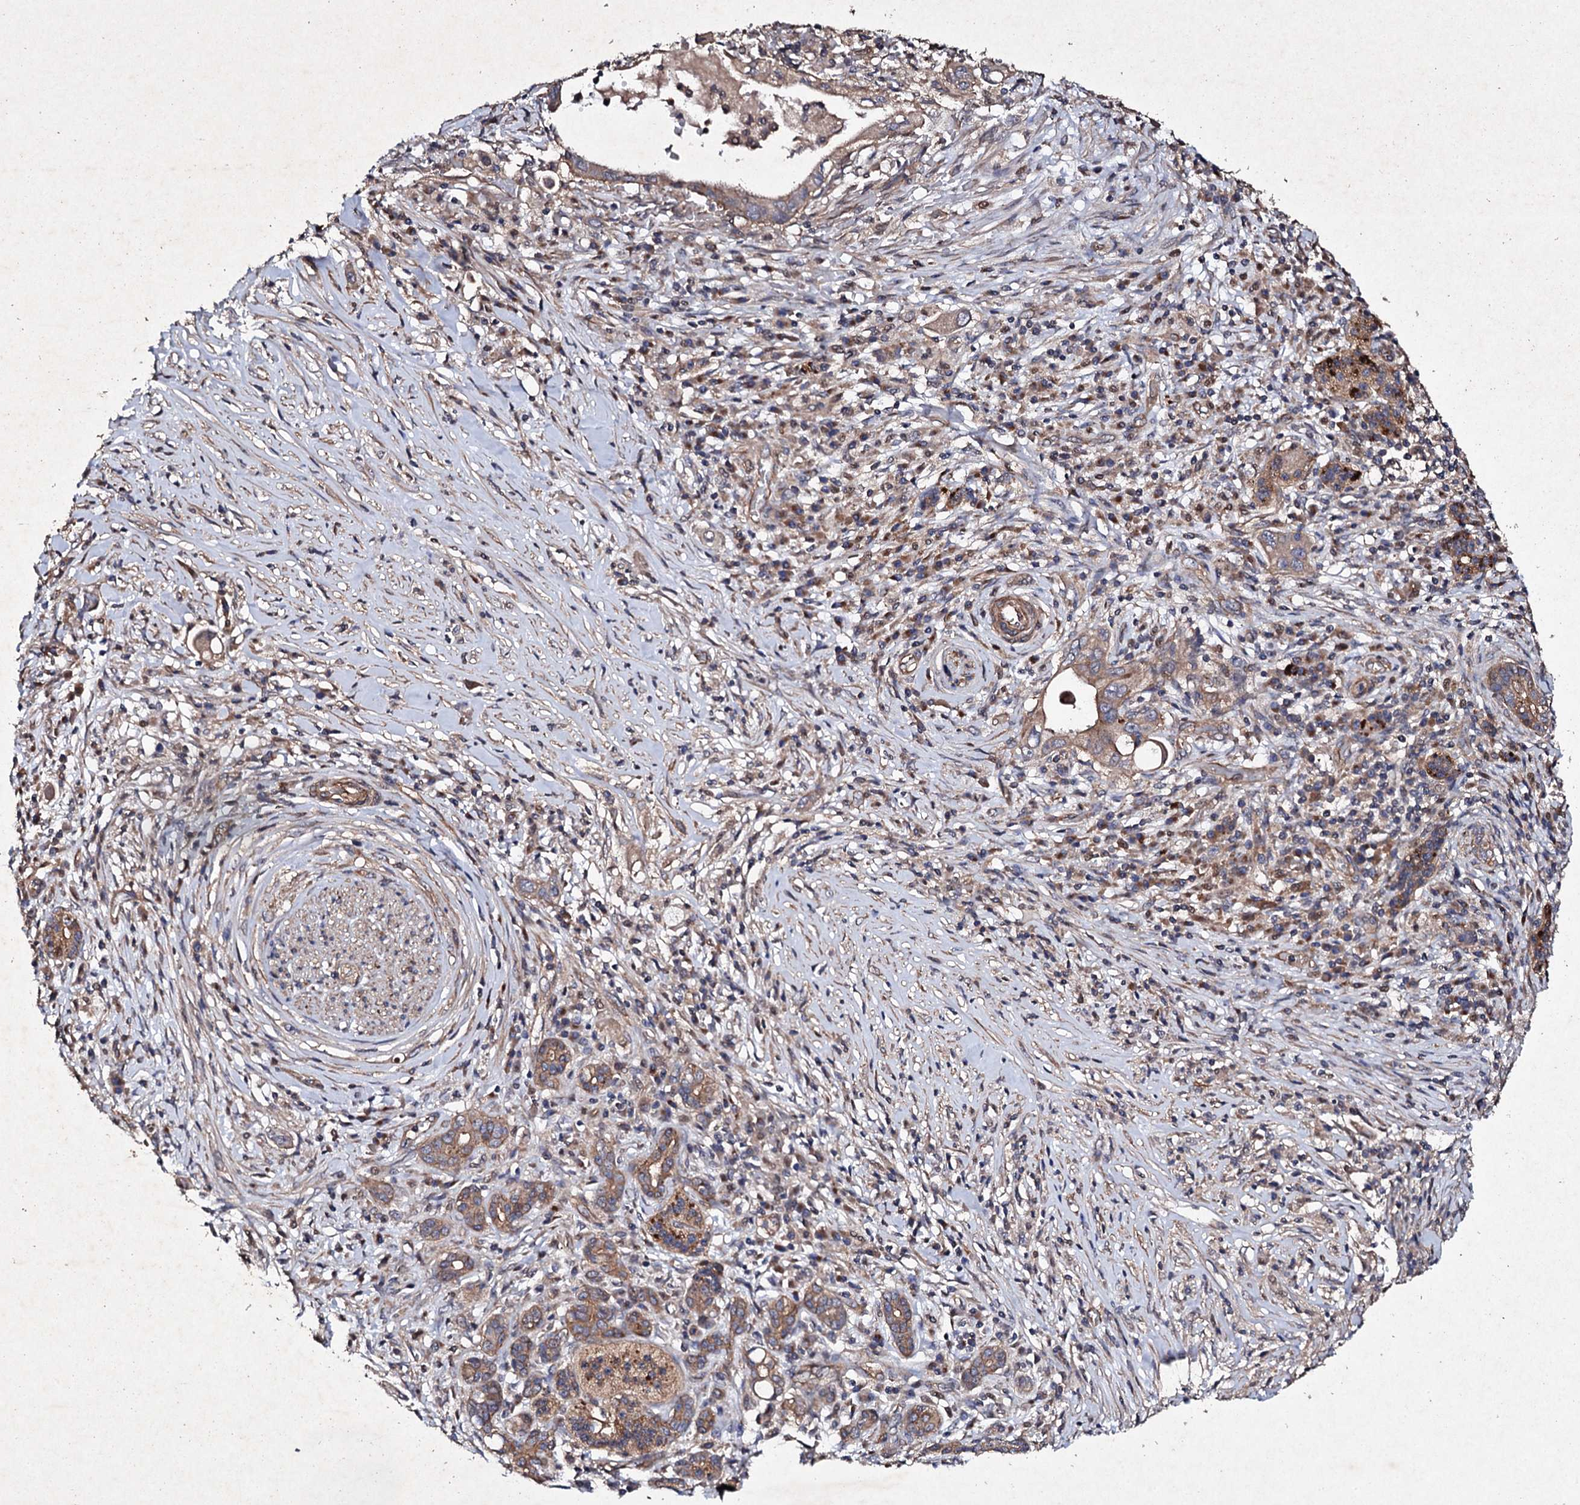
{"staining": {"intensity": "weak", "quantity": ">75%", "location": "cytoplasmic/membranous"}, "tissue": "pancreatic cancer", "cell_type": "Tumor cells", "image_type": "cancer", "snomed": [{"axis": "morphology", "description": "Adenocarcinoma, NOS"}, {"axis": "topography", "description": "Pancreas"}], "caption": "Immunohistochemistry histopathology image of neoplastic tissue: human pancreatic adenocarcinoma stained using immunohistochemistry demonstrates low levels of weak protein expression localized specifically in the cytoplasmic/membranous of tumor cells, appearing as a cytoplasmic/membranous brown color.", "gene": "MOCOS", "patient": {"sex": "female", "age": 73}}